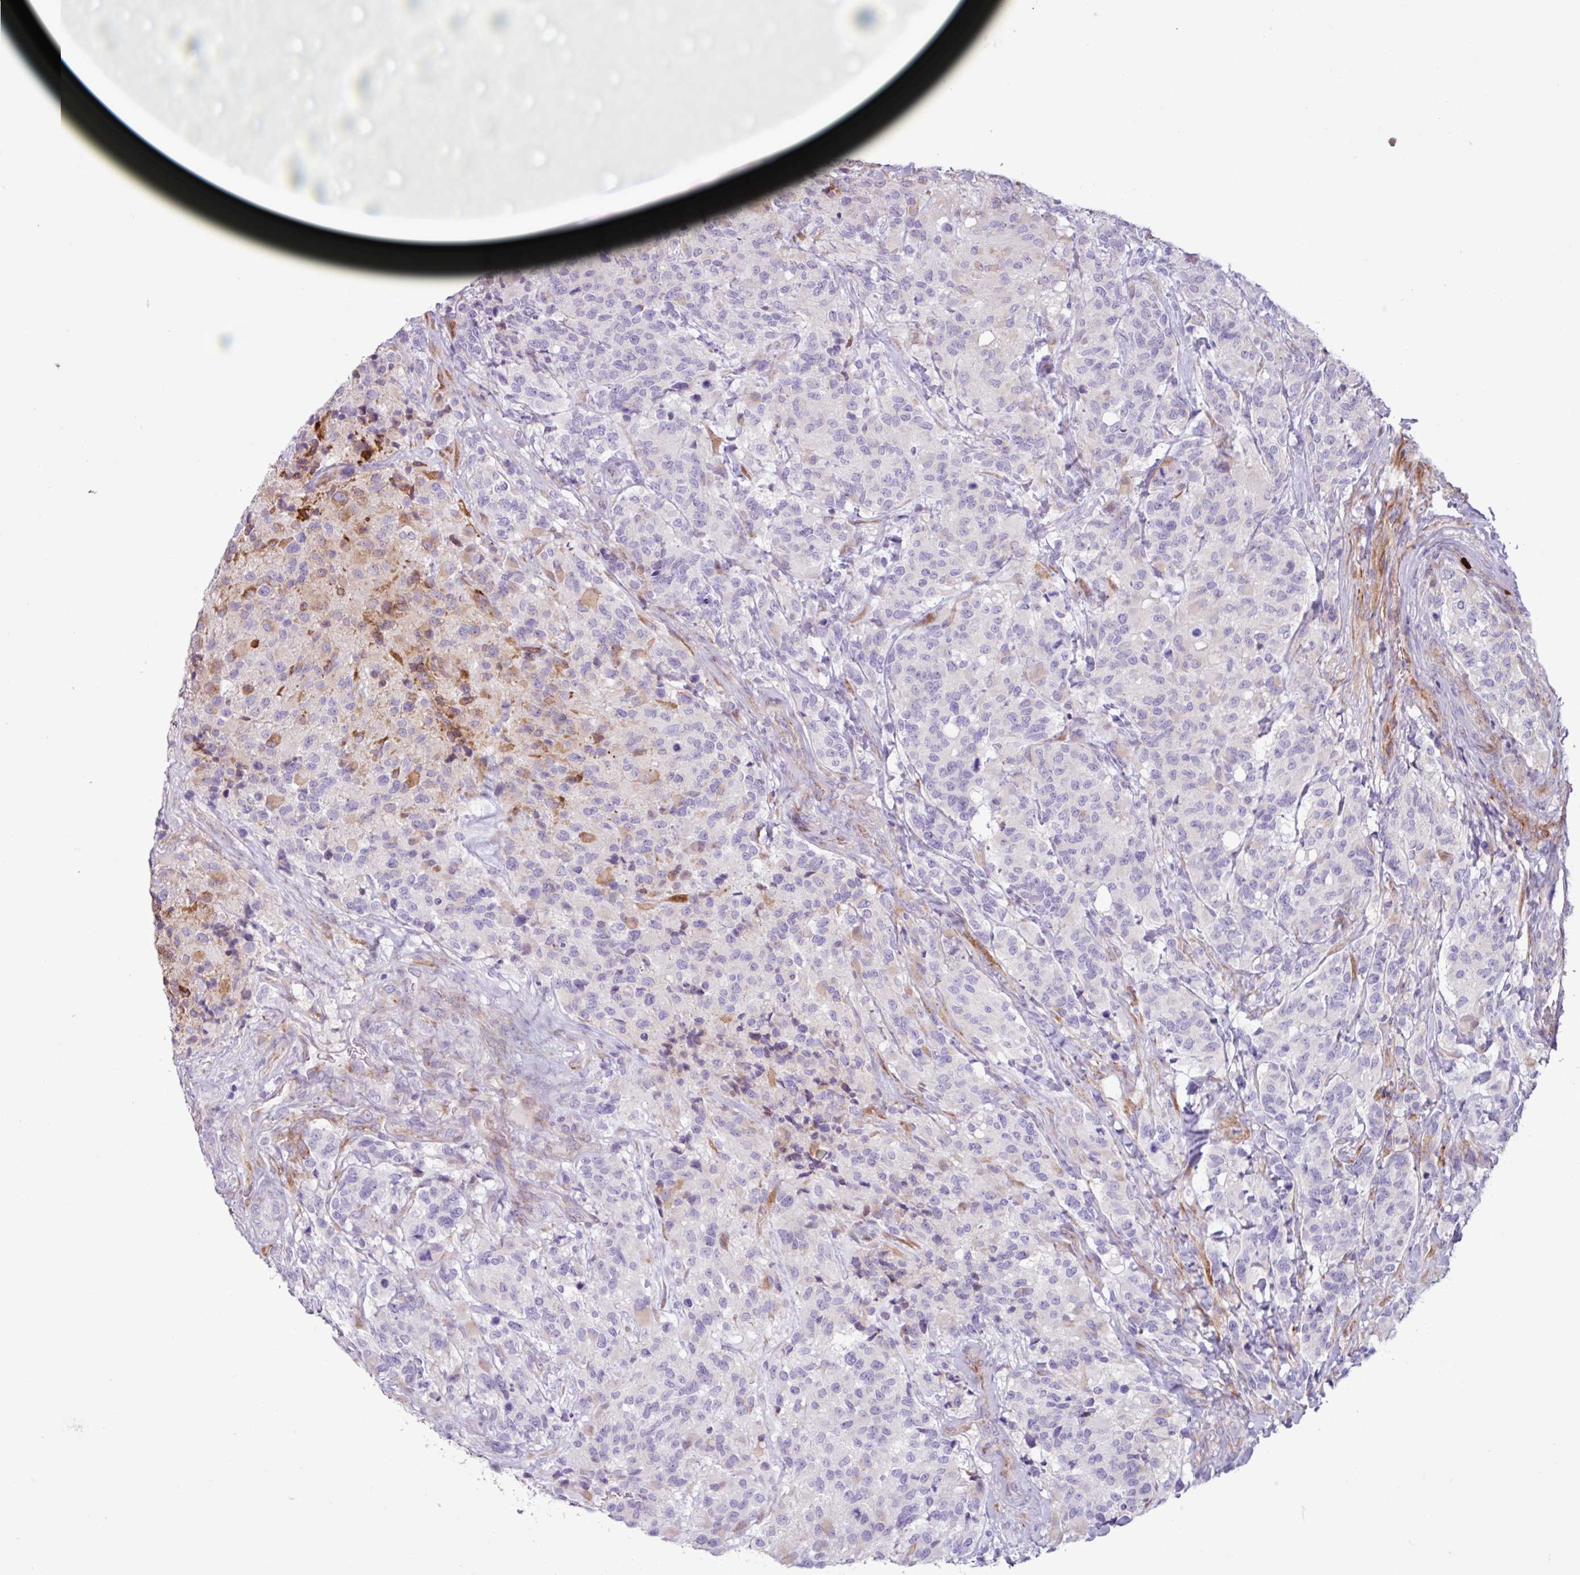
{"staining": {"intensity": "moderate", "quantity": "<25%", "location": "cytoplasmic/membranous"}, "tissue": "glioma", "cell_type": "Tumor cells", "image_type": "cancer", "snomed": [{"axis": "morphology", "description": "Glioma, malignant, High grade"}, {"axis": "topography", "description": "Brain"}], "caption": "Immunohistochemistry of human high-grade glioma (malignant) demonstrates low levels of moderate cytoplasmic/membranous positivity in about <25% of tumor cells.", "gene": "PPP1R35", "patient": {"sex": "female", "age": 67}}